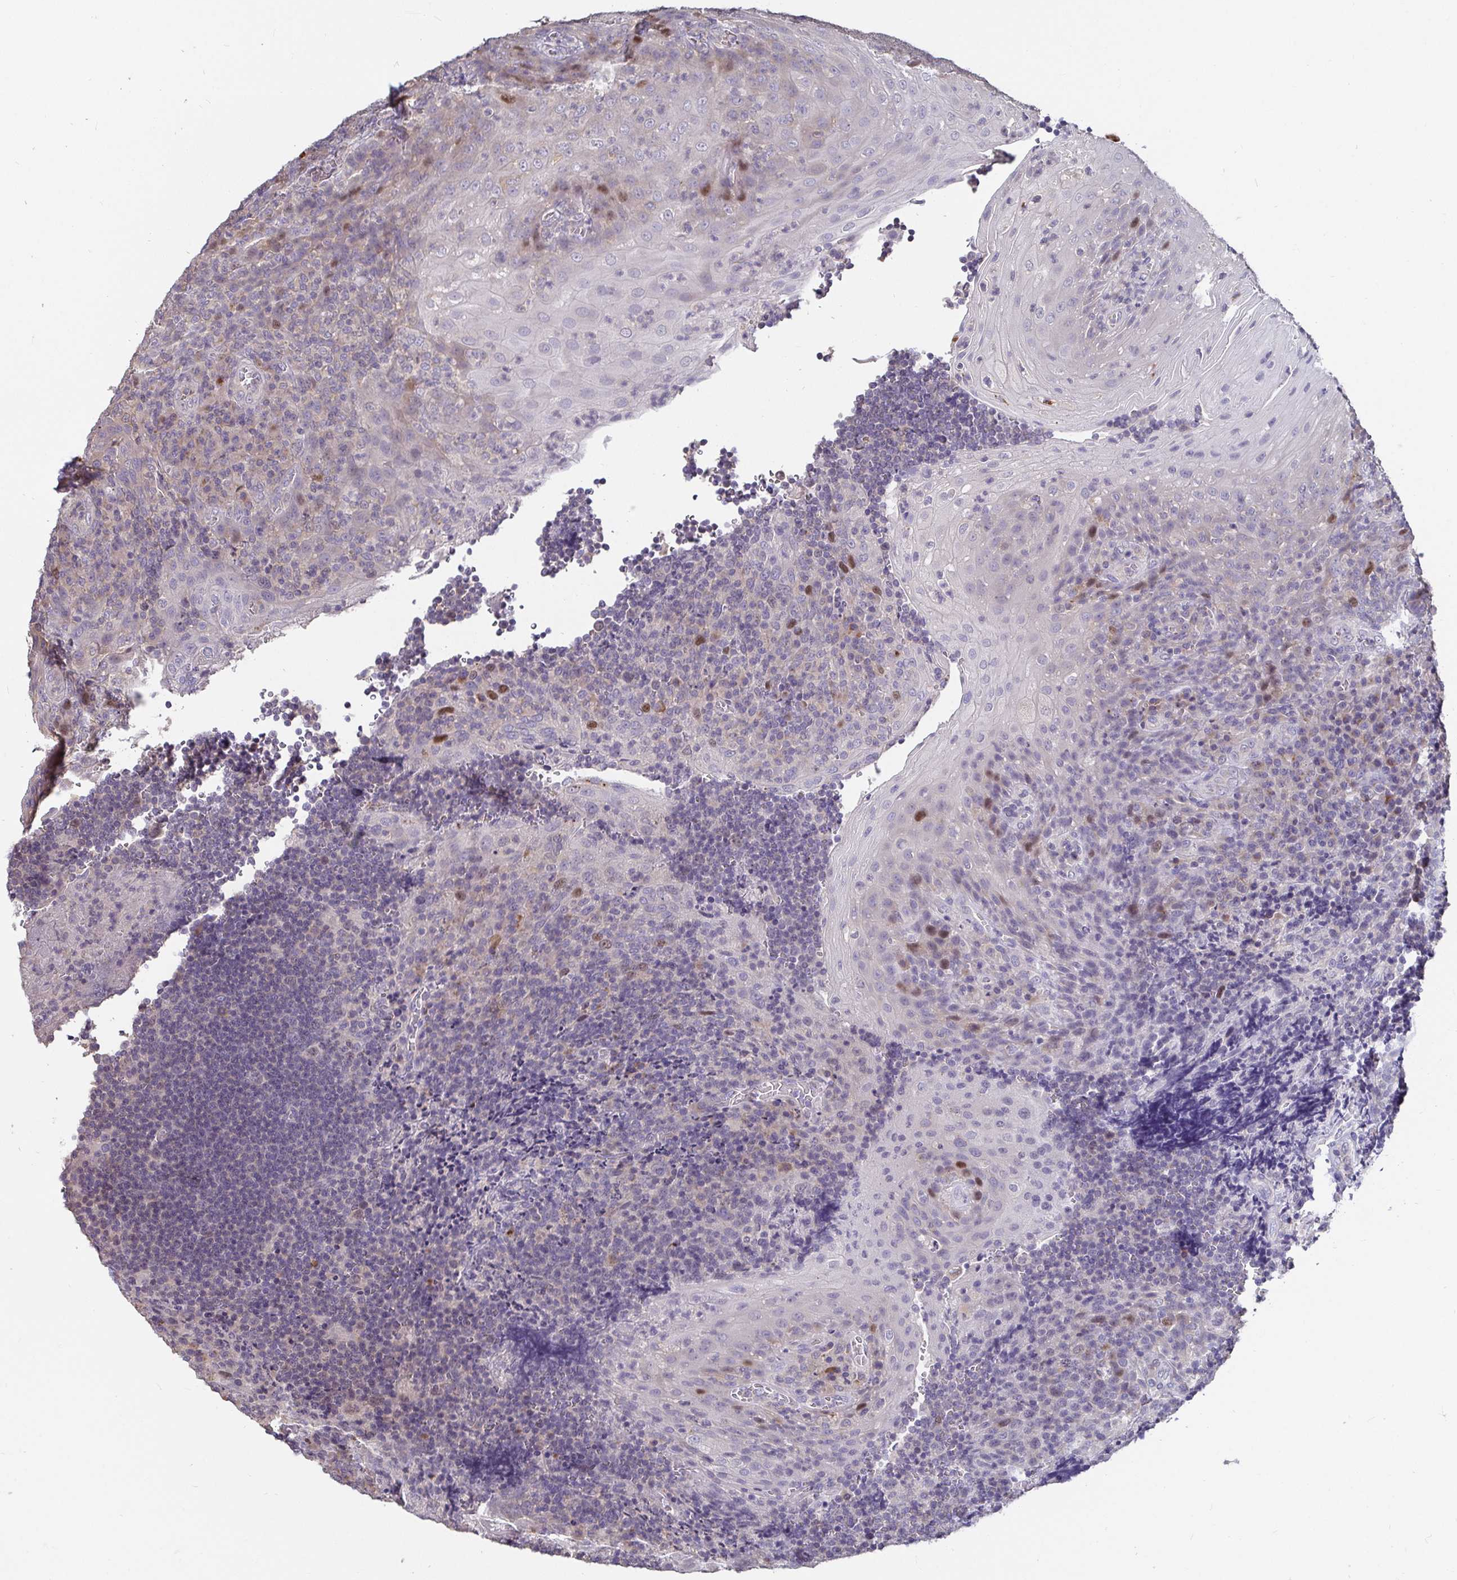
{"staining": {"intensity": "negative", "quantity": "none", "location": "none"}, "tissue": "tonsil", "cell_type": "Germinal center cells", "image_type": "normal", "snomed": [{"axis": "morphology", "description": "Normal tissue, NOS"}, {"axis": "topography", "description": "Tonsil"}], "caption": "There is no significant positivity in germinal center cells of tonsil. The staining is performed using DAB (3,3'-diaminobenzidine) brown chromogen with nuclei counter-stained in using hematoxylin.", "gene": "ANLN", "patient": {"sex": "male", "age": 17}}